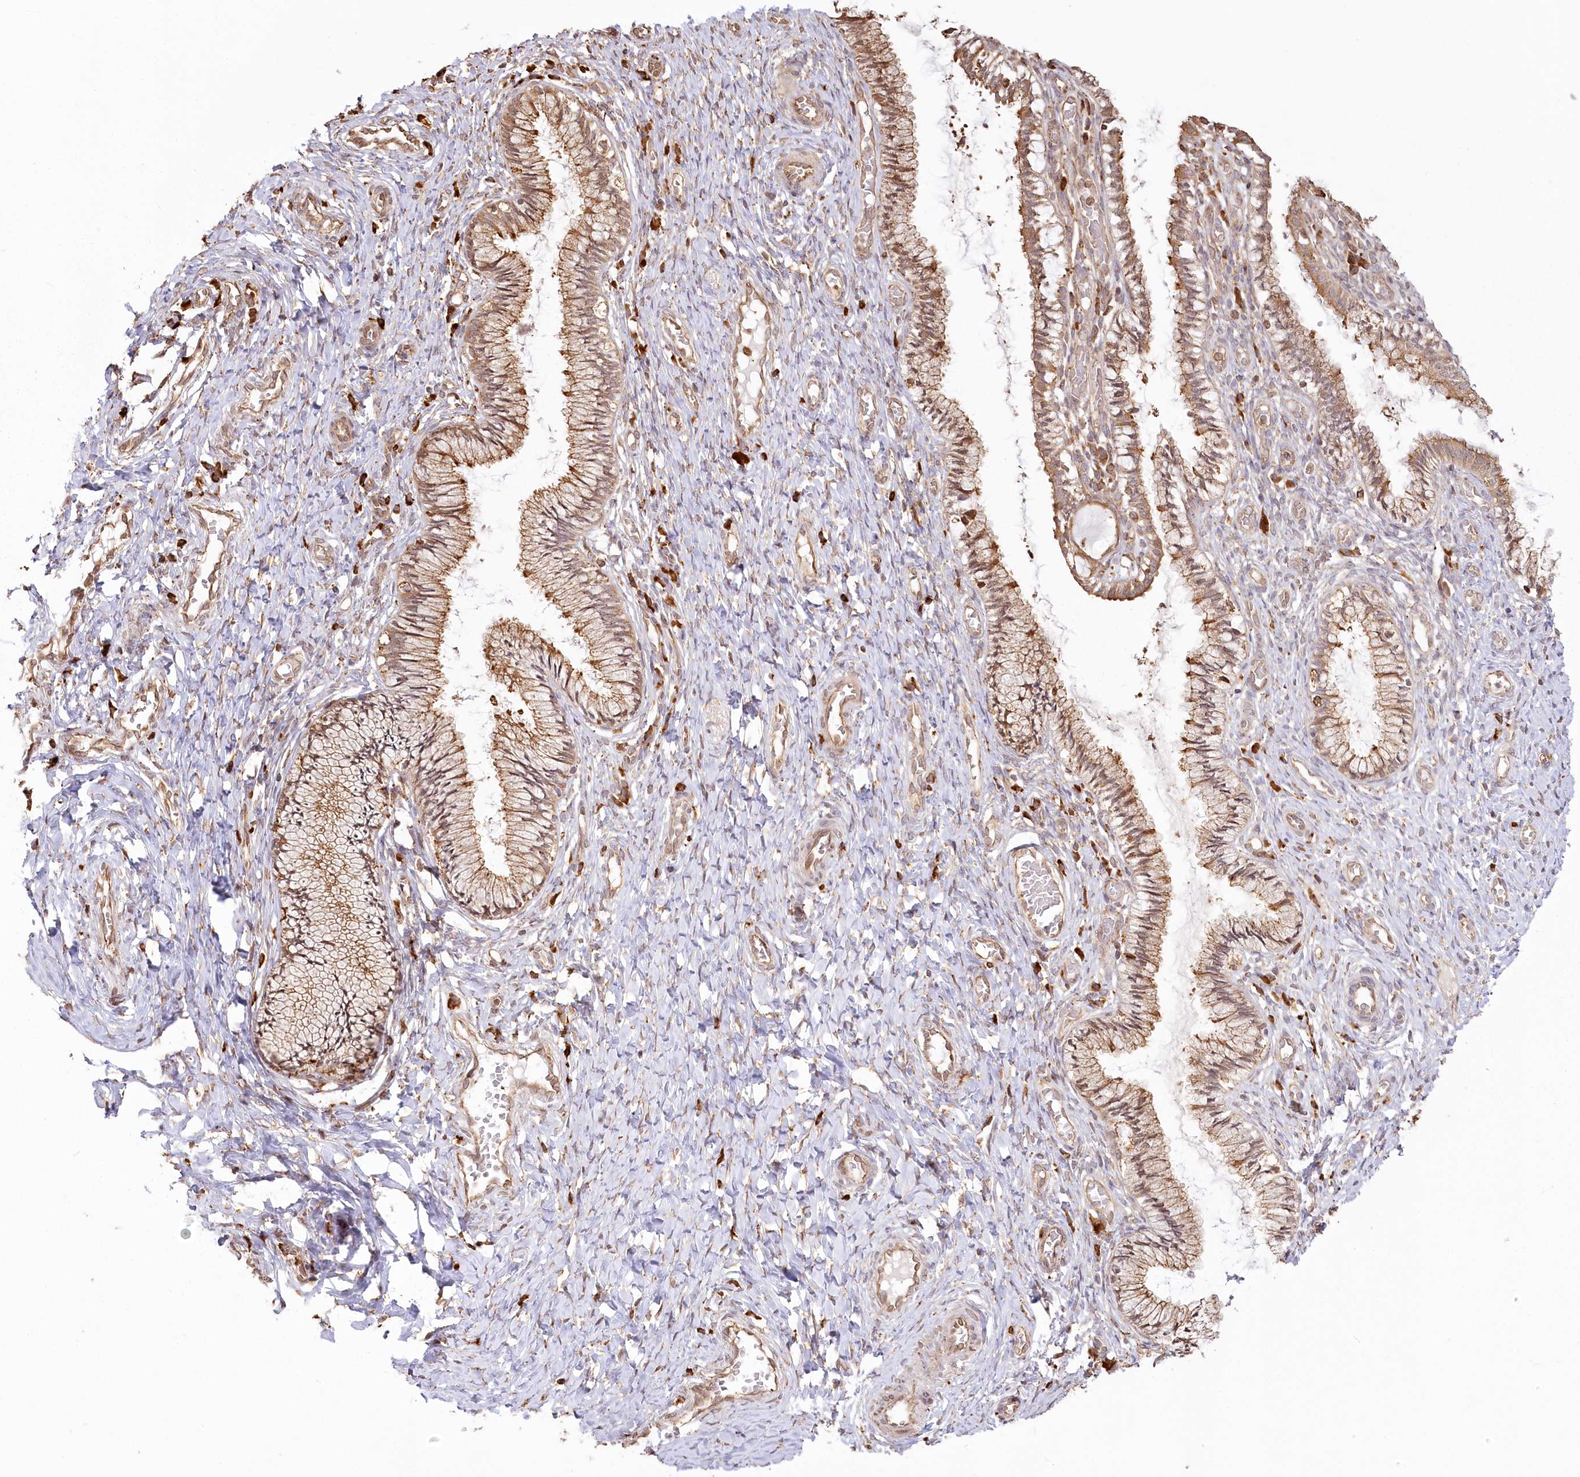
{"staining": {"intensity": "moderate", "quantity": ">75%", "location": "cytoplasmic/membranous"}, "tissue": "cervix", "cell_type": "Glandular cells", "image_type": "normal", "snomed": [{"axis": "morphology", "description": "Normal tissue, NOS"}, {"axis": "topography", "description": "Cervix"}], "caption": "Human cervix stained with a protein marker demonstrates moderate staining in glandular cells.", "gene": "FAM13A", "patient": {"sex": "female", "age": 27}}